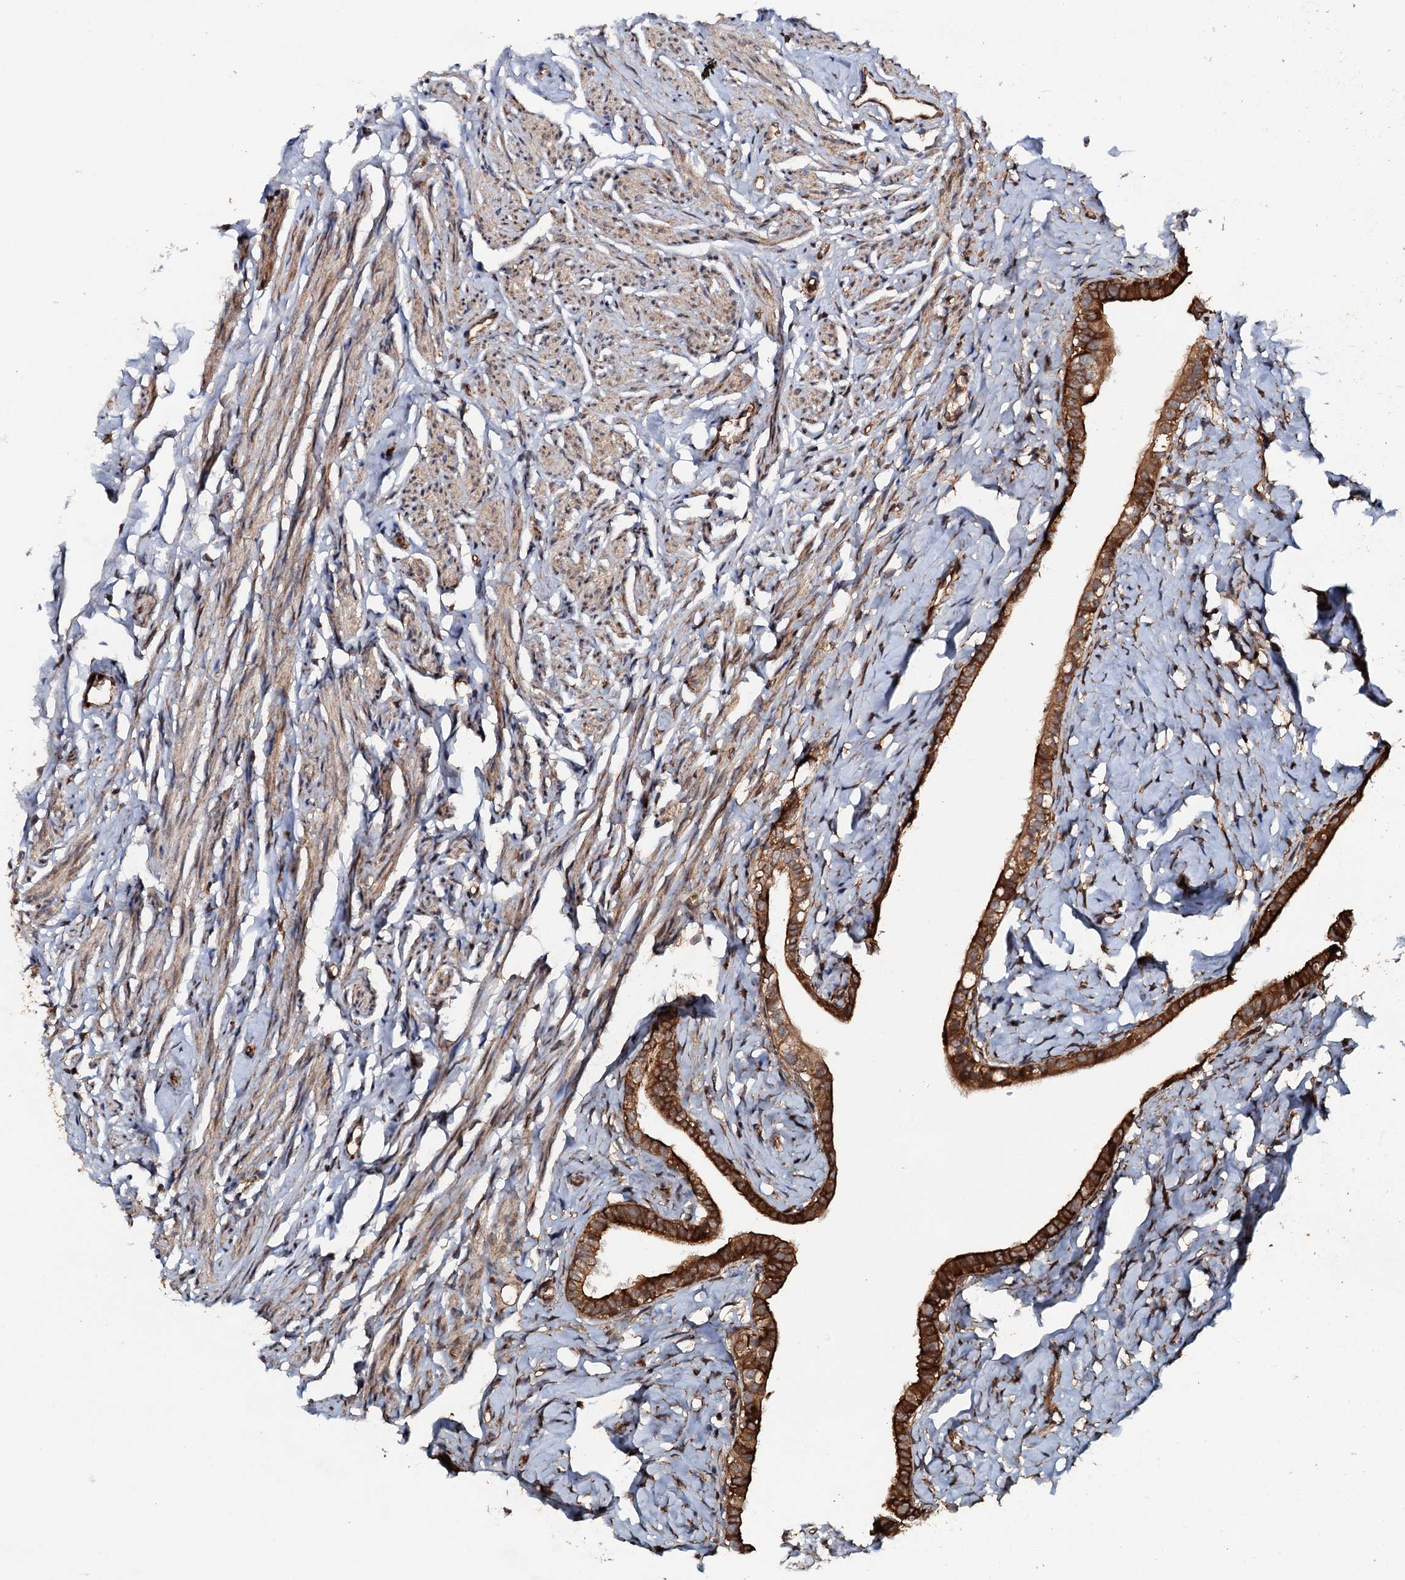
{"staining": {"intensity": "strong", "quantity": ">75%", "location": "cytoplasmic/membranous"}, "tissue": "fallopian tube", "cell_type": "Glandular cells", "image_type": "normal", "snomed": [{"axis": "morphology", "description": "Normal tissue, NOS"}, {"axis": "topography", "description": "Fallopian tube"}], "caption": "Immunohistochemistry (IHC) (DAB (3,3'-diaminobenzidine)) staining of benign fallopian tube reveals strong cytoplasmic/membranous protein staining in approximately >75% of glandular cells.", "gene": "FLYWCH1", "patient": {"sex": "female", "age": 66}}